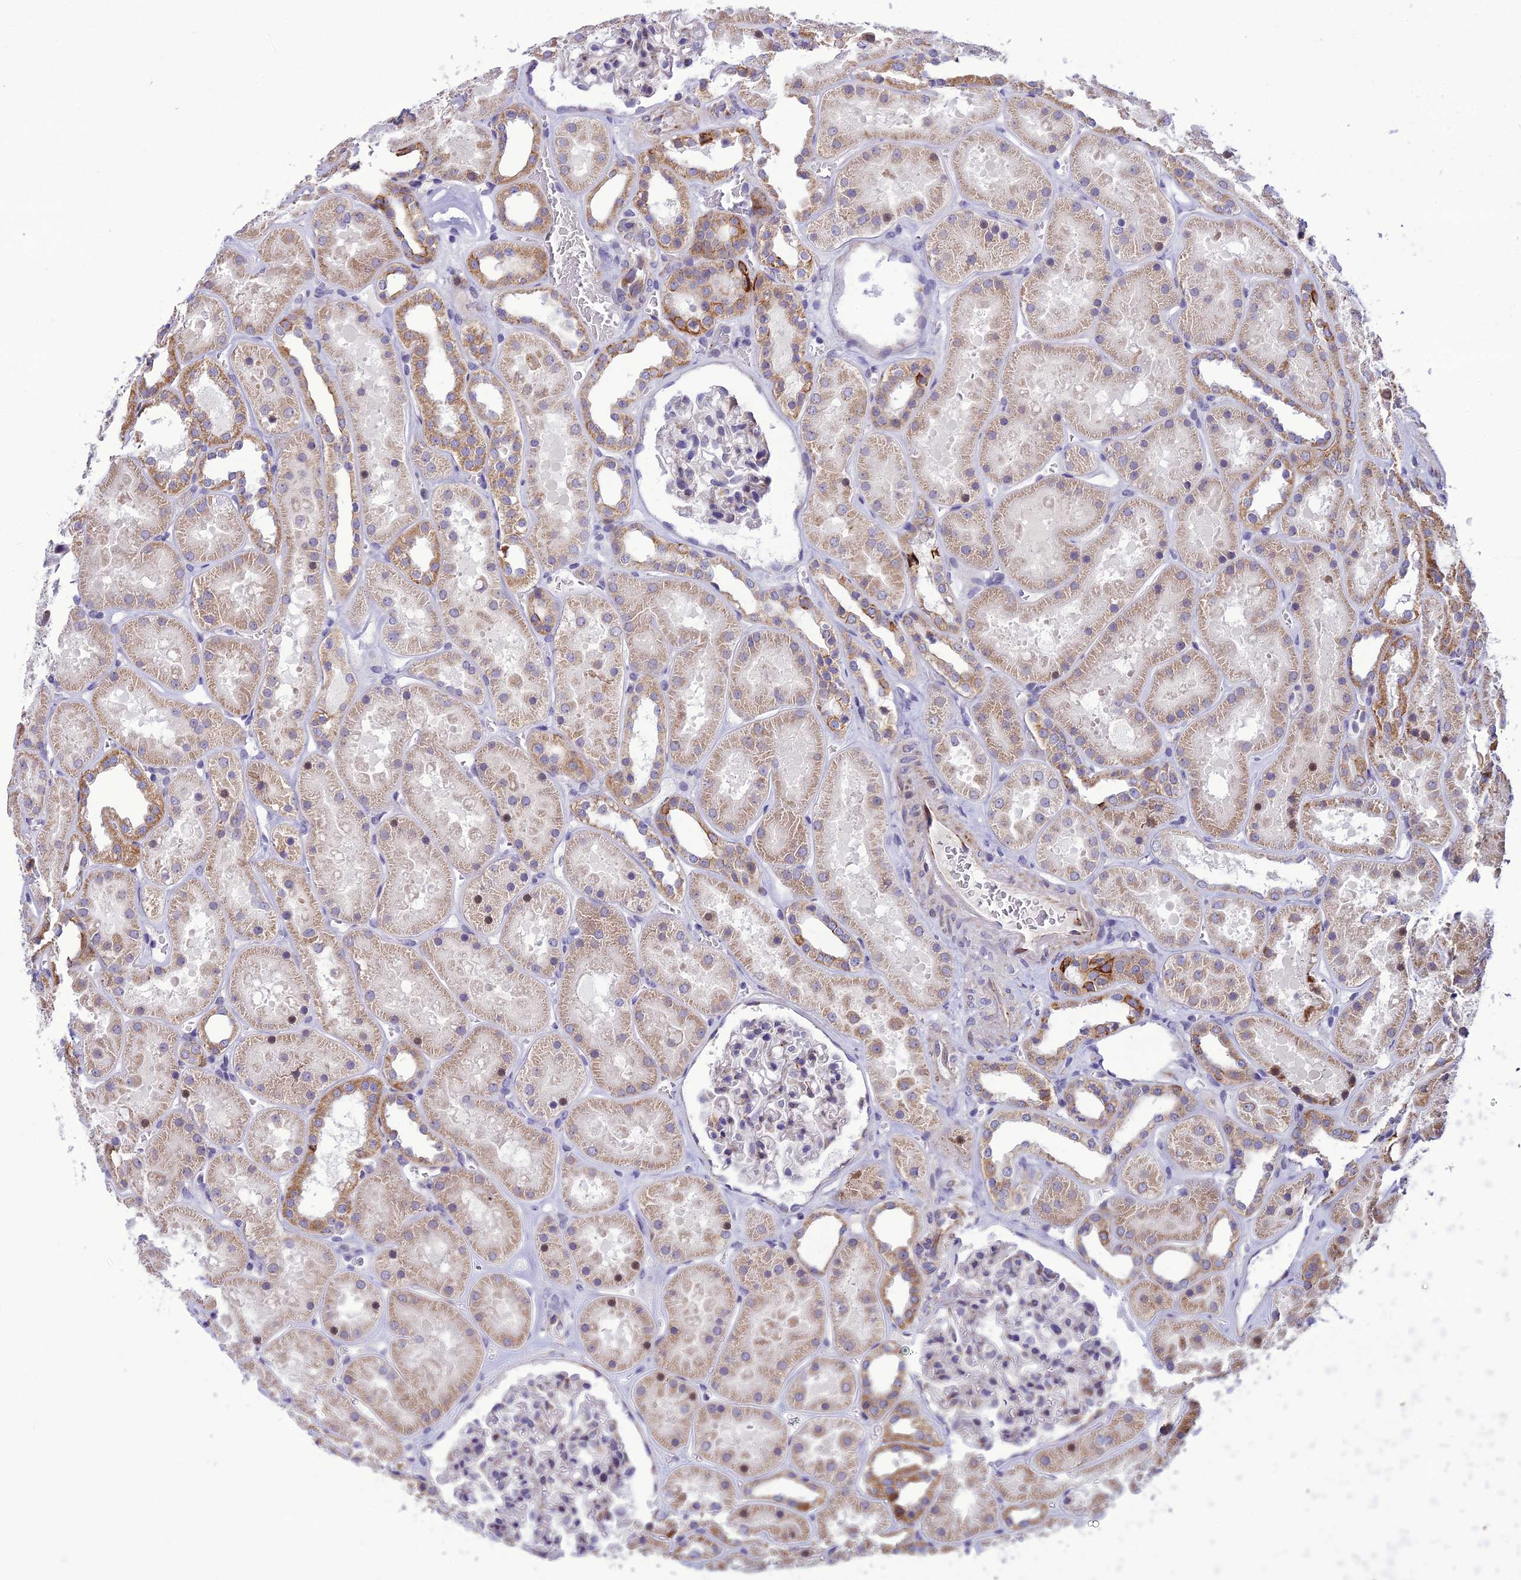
{"staining": {"intensity": "weak", "quantity": "<25%", "location": "cytoplasmic/membranous"}, "tissue": "kidney", "cell_type": "Cells in glomeruli", "image_type": "normal", "snomed": [{"axis": "morphology", "description": "Normal tissue, NOS"}, {"axis": "topography", "description": "Kidney"}], "caption": "This photomicrograph is of benign kidney stained with immunohistochemistry to label a protein in brown with the nuclei are counter-stained blue. There is no expression in cells in glomeruli. Nuclei are stained in blue.", "gene": "NODAL", "patient": {"sex": "female", "age": 41}}